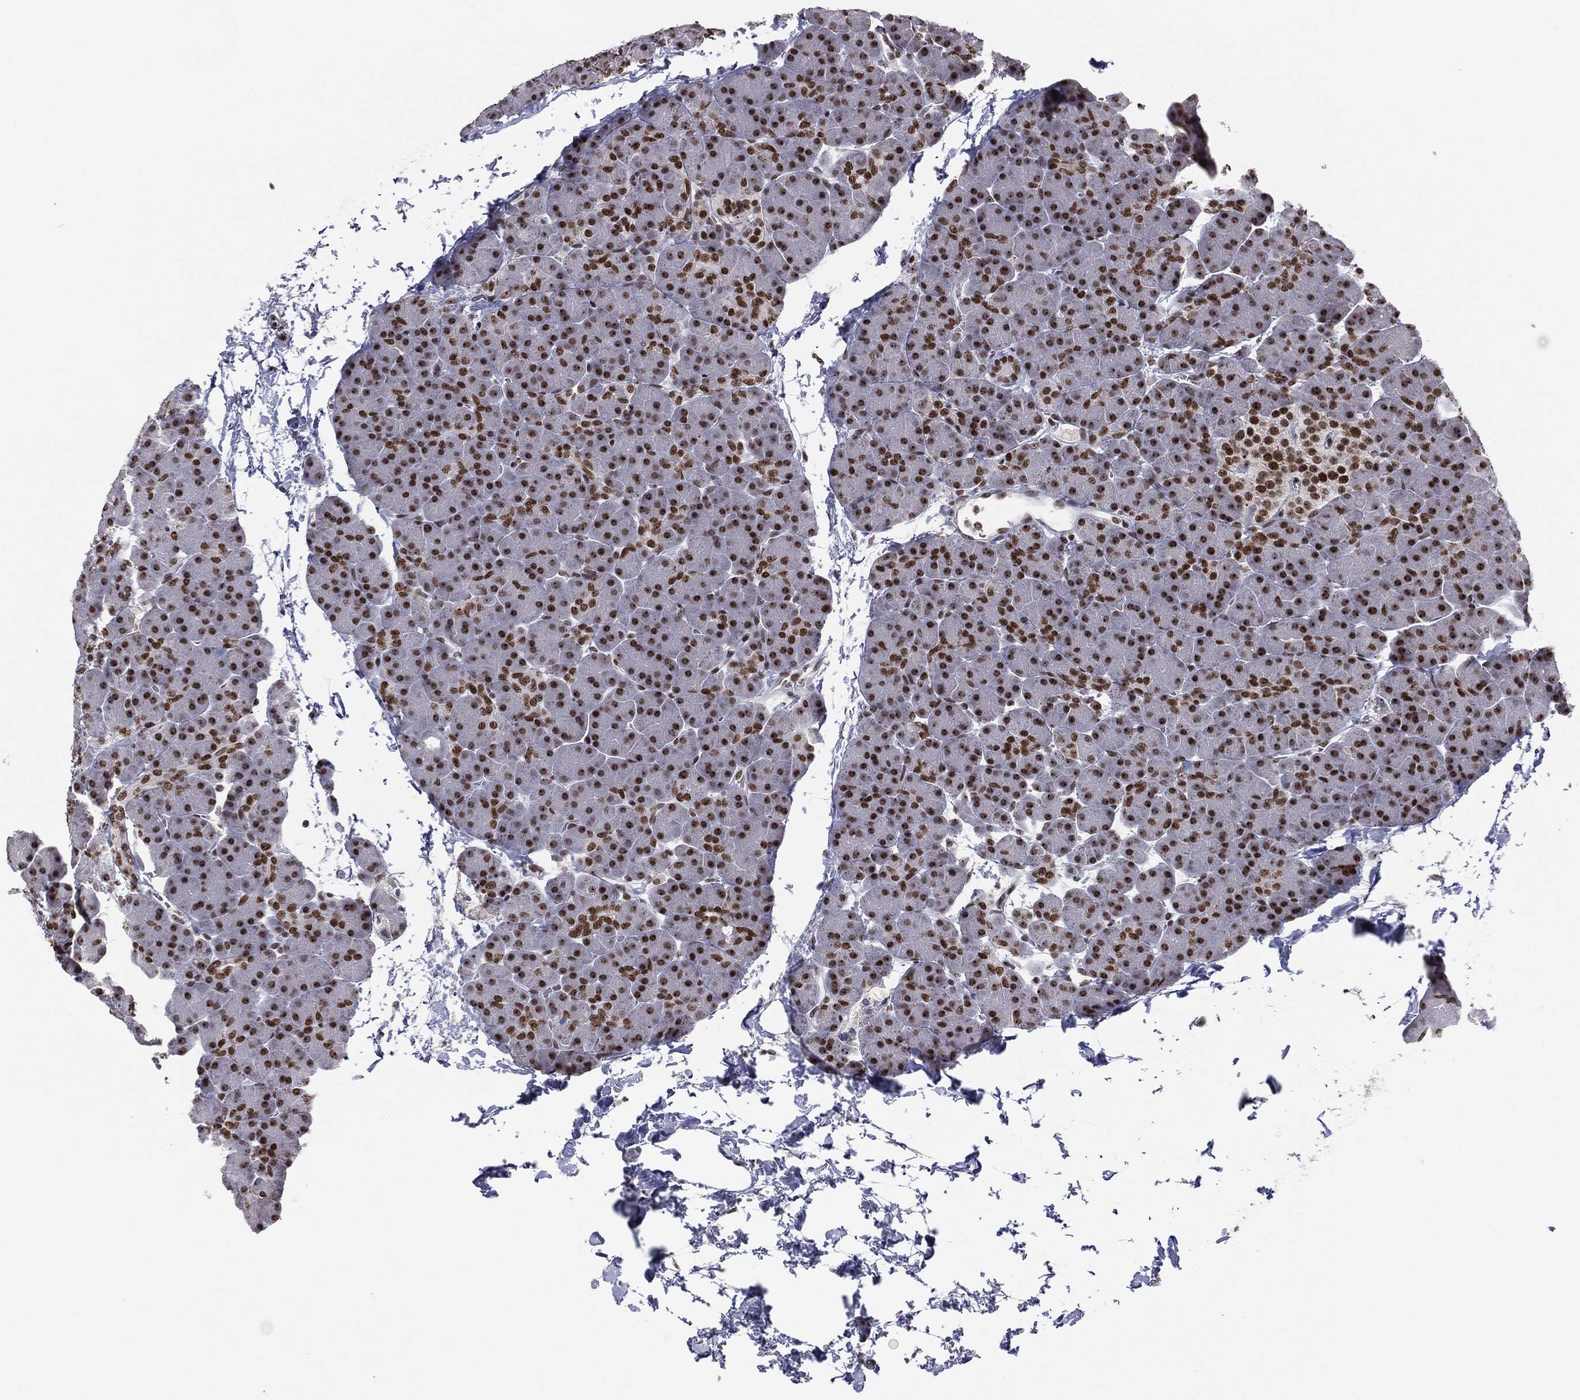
{"staining": {"intensity": "strong", "quantity": ">75%", "location": "nuclear"}, "tissue": "pancreas", "cell_type": "Exocrine glandular cells", "image_type": "normal", "snomed": [{"axis": "morphology", "description": "Normal tissue, NOS"}, {"axis": "topography", "description": "Pancreas"}], "caption": "A brown stain shows strong nuclear positivity of a protein in exocrine glandular cells of unremarkable pancreas. Immunohistochemistry (ihc) stains the protein in brown and the nuclei are stained blue.", "gene": "MDC1", "patient": {"sex": "female", "age": 44}}